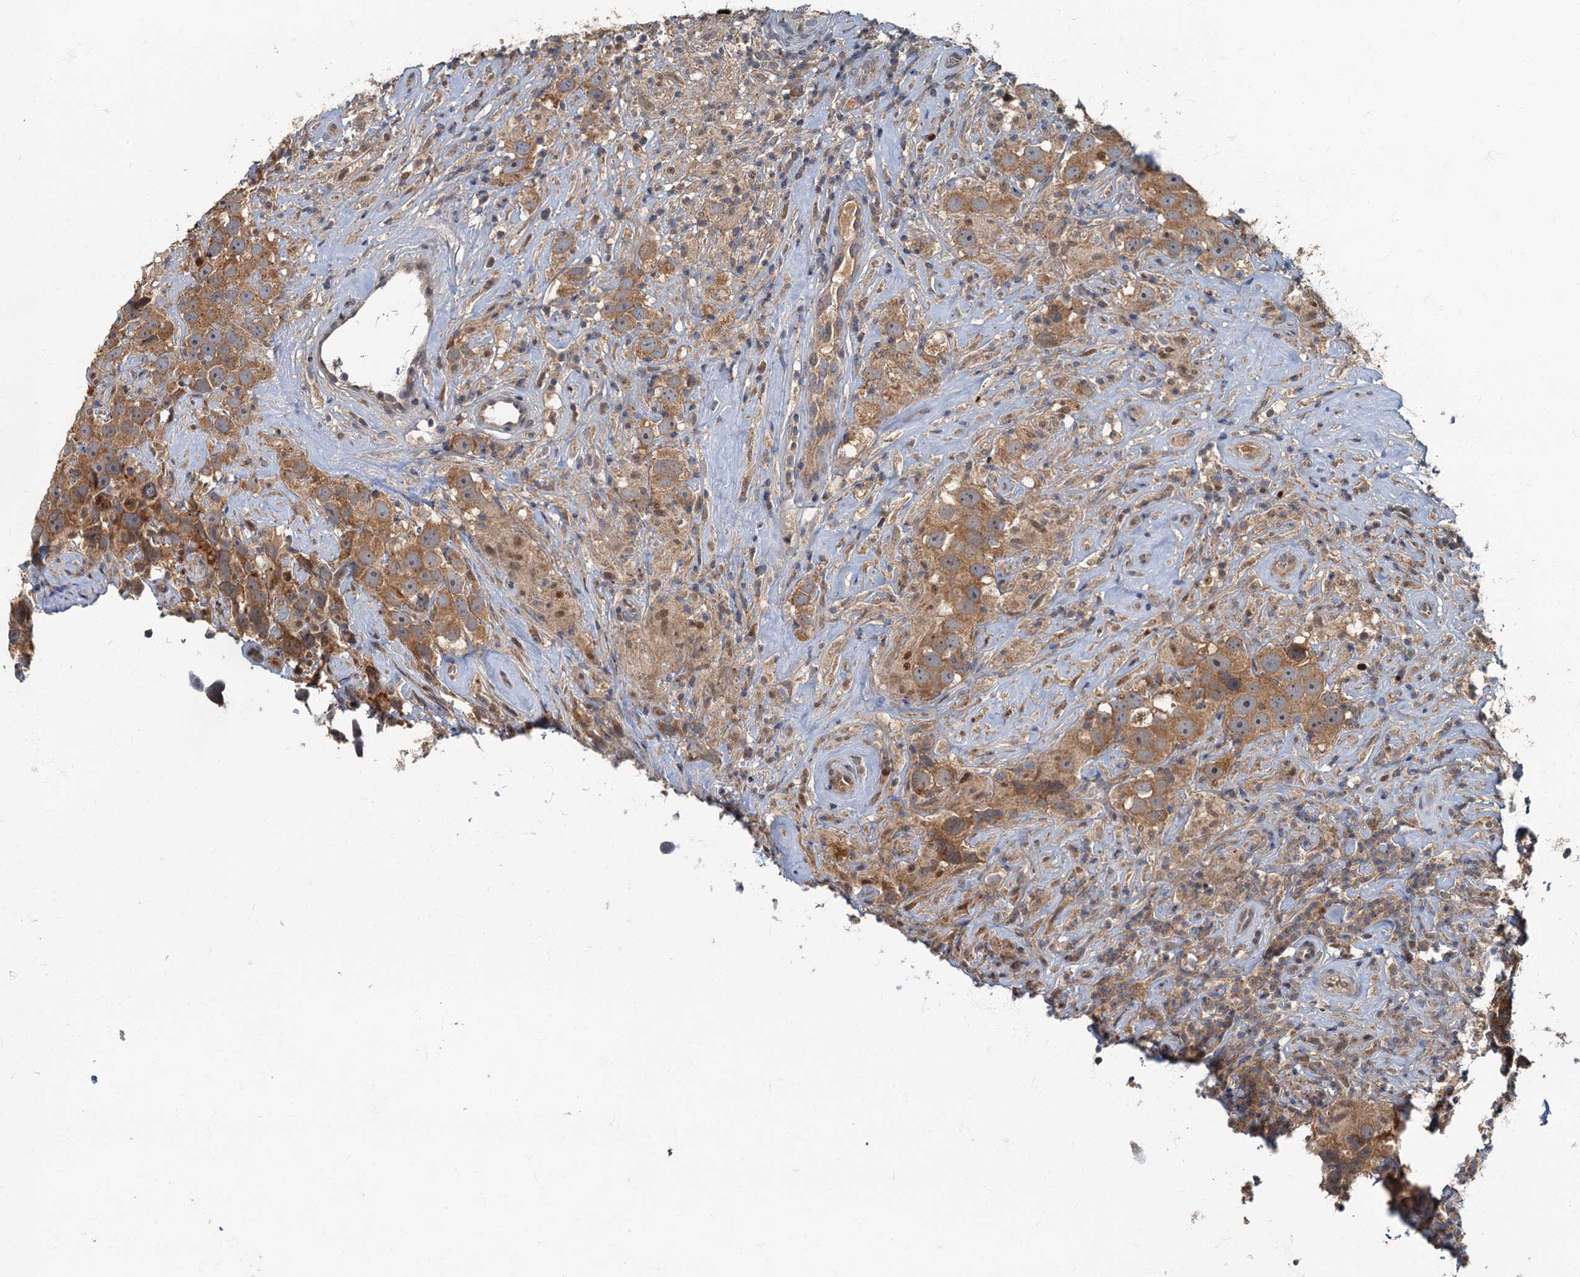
{"staining": {"intensity": "moderate", "quantity": ">75%", "location": "cytoplasmic/membranous"}, "tissue": "testis cancer", "cell_type": "Tumor cells", "image_type": "cancer", "snomed": [{"axis": "morphology", "description": "Seminoma, NOS"}, {"axis": "topography", "description": "Testis"}], "caption": "A medium amount of moderate cytoplasmic/membranous expression is seen in approximately >75% of tumor cells in testis cancer tissue.", "gene": "WDCP", "patient": {"sex": "male", "age": 49}}